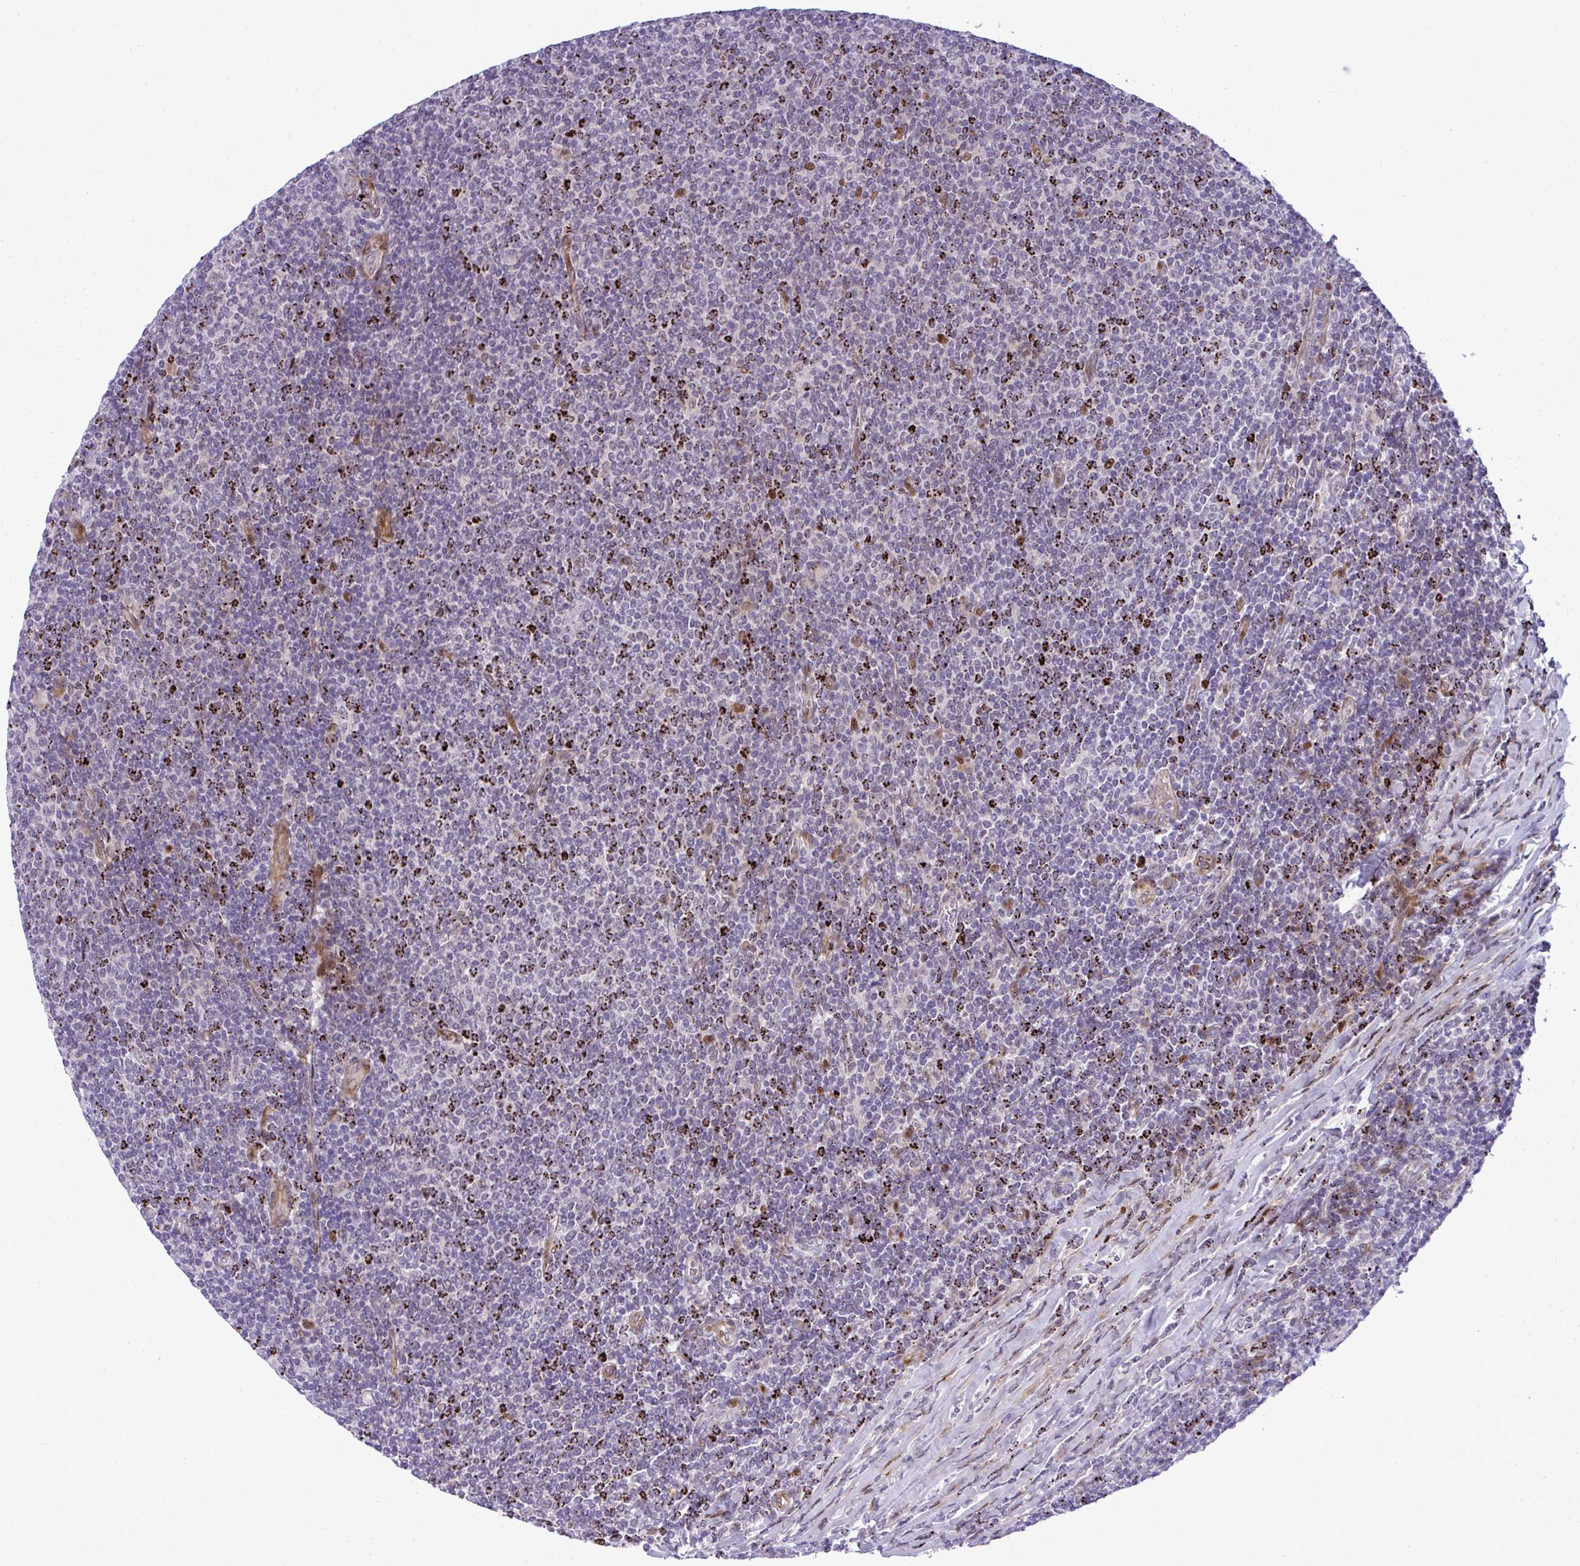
{"staining": {"intensity": "negative", "quantity": "none", "location": "none"}, "tissue": "lymphoma", "cell_type": "Tumor cells", "image_type": "cancer", "snomed": [{"axis": "morphology", "description": "Malignant lymphoma, non-Hodgkin's type, Low grade"}, {"axis": "topography", "description": "Lymph node"}], "caption": "Immunohistochemistry (IHC) image of human lymphoma stained for a protein (brown), which demonstrates no positivity in tumor cells. Nuclei are stained in blue.", "gene": "CASTOR2", "patient": {"sex": "male", "age": 52}}